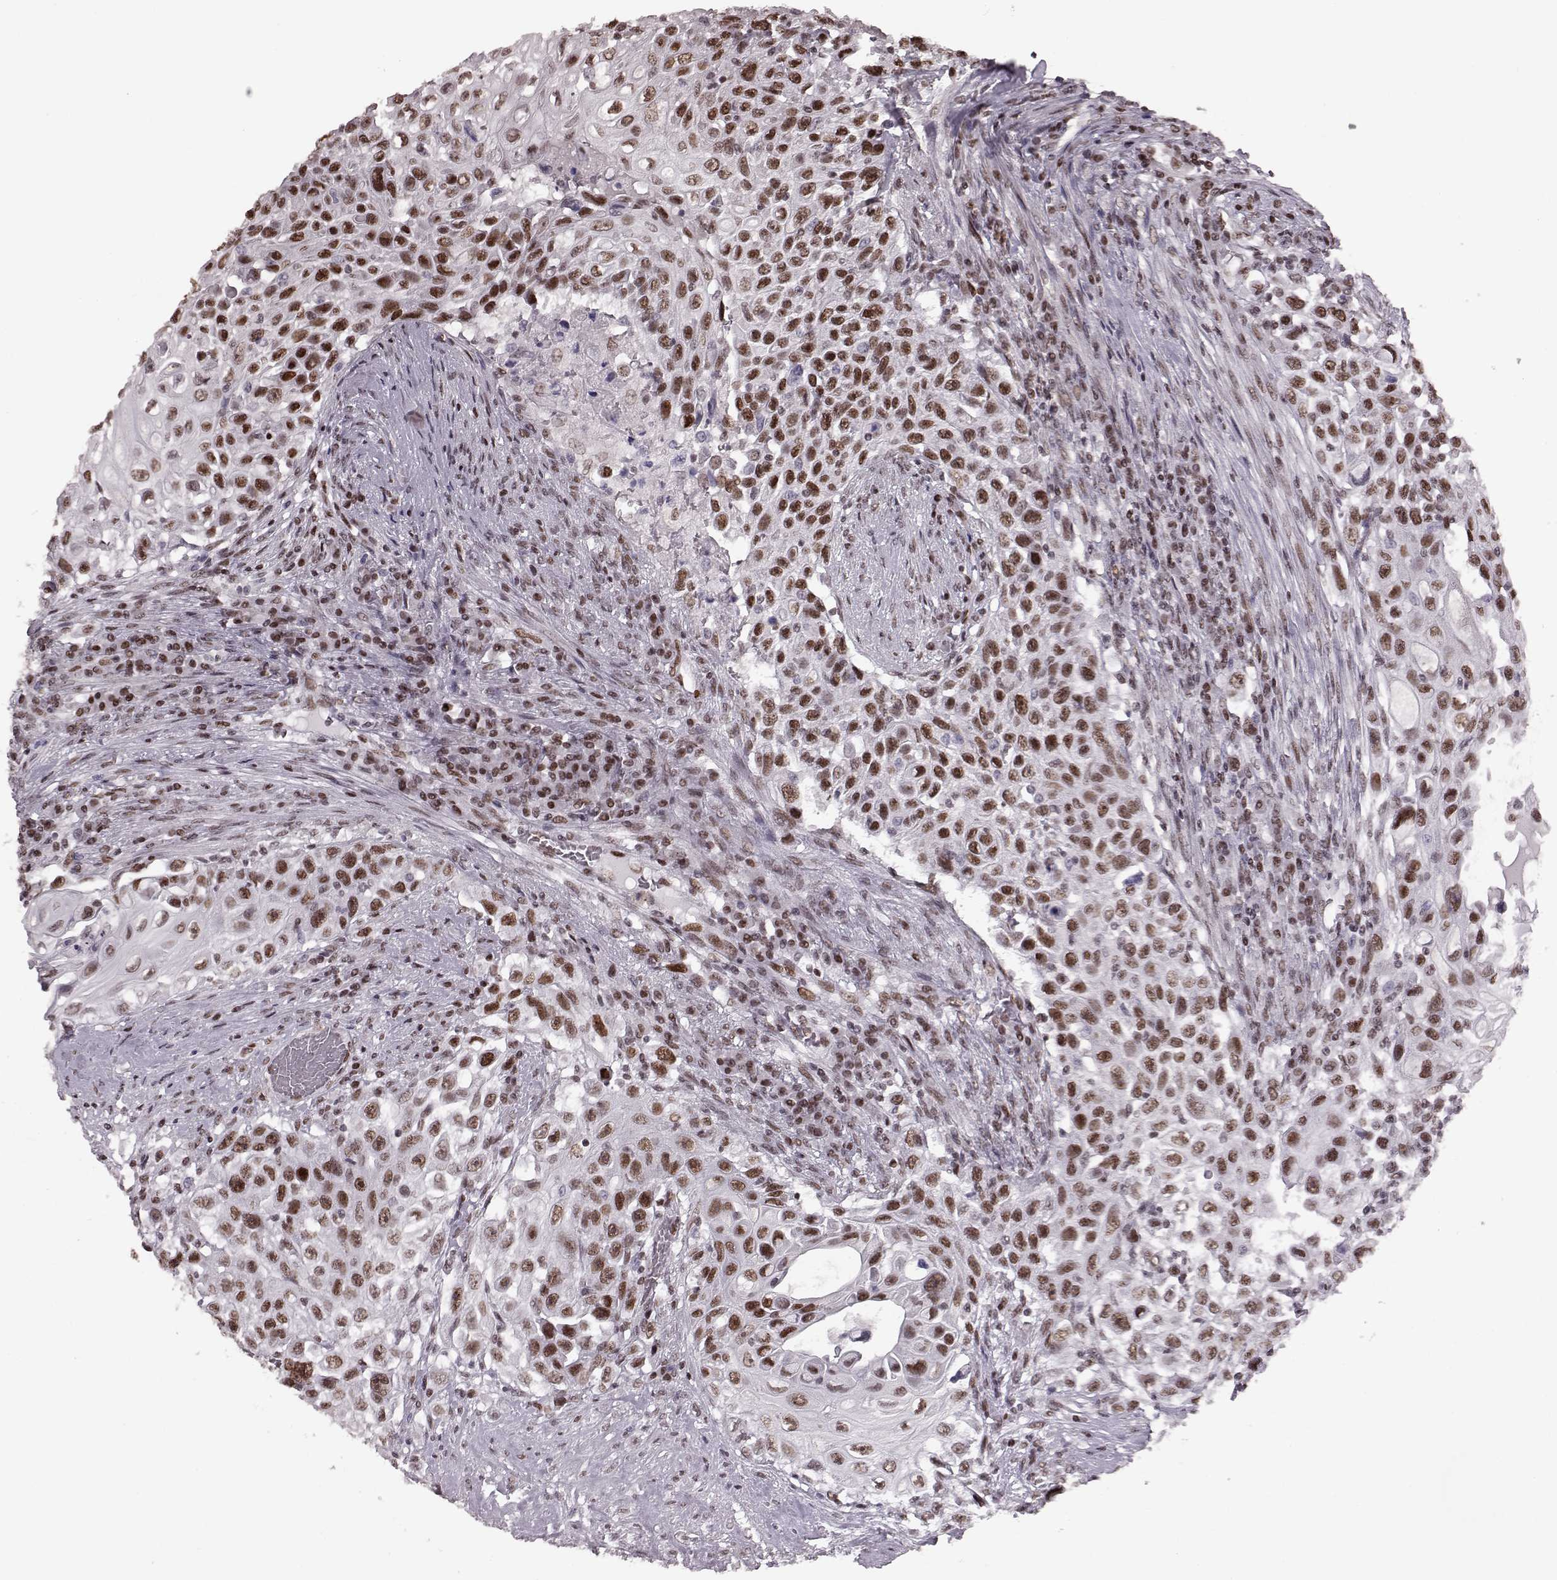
{"staining": {"intensity": "strong", "quantity": ">75%", "location": "nuclear"}, "tissue": "urothelial cancer", "cell_type": "Tumor cells", "image_type": "cancer", "snomed": [{"axis": "morphology", "description": "Urothelial carcinoma, High grade"}, {"axis": "topography", "description": "Urinary bladder"}], "caption": "A high-resolution photomicrograph shows IHC staining of urothelial cancer, which reveals strong nuclear staining in about >75% of tumor cells. The staining is performed using DAB (3,3'-diaminobenzidine) brown chromogen to label protein expression. The nuclei are counter-stained blue using hematoxylin.", "gene": "NR2C1", "patient": {"sex": "female", "age": 56}}